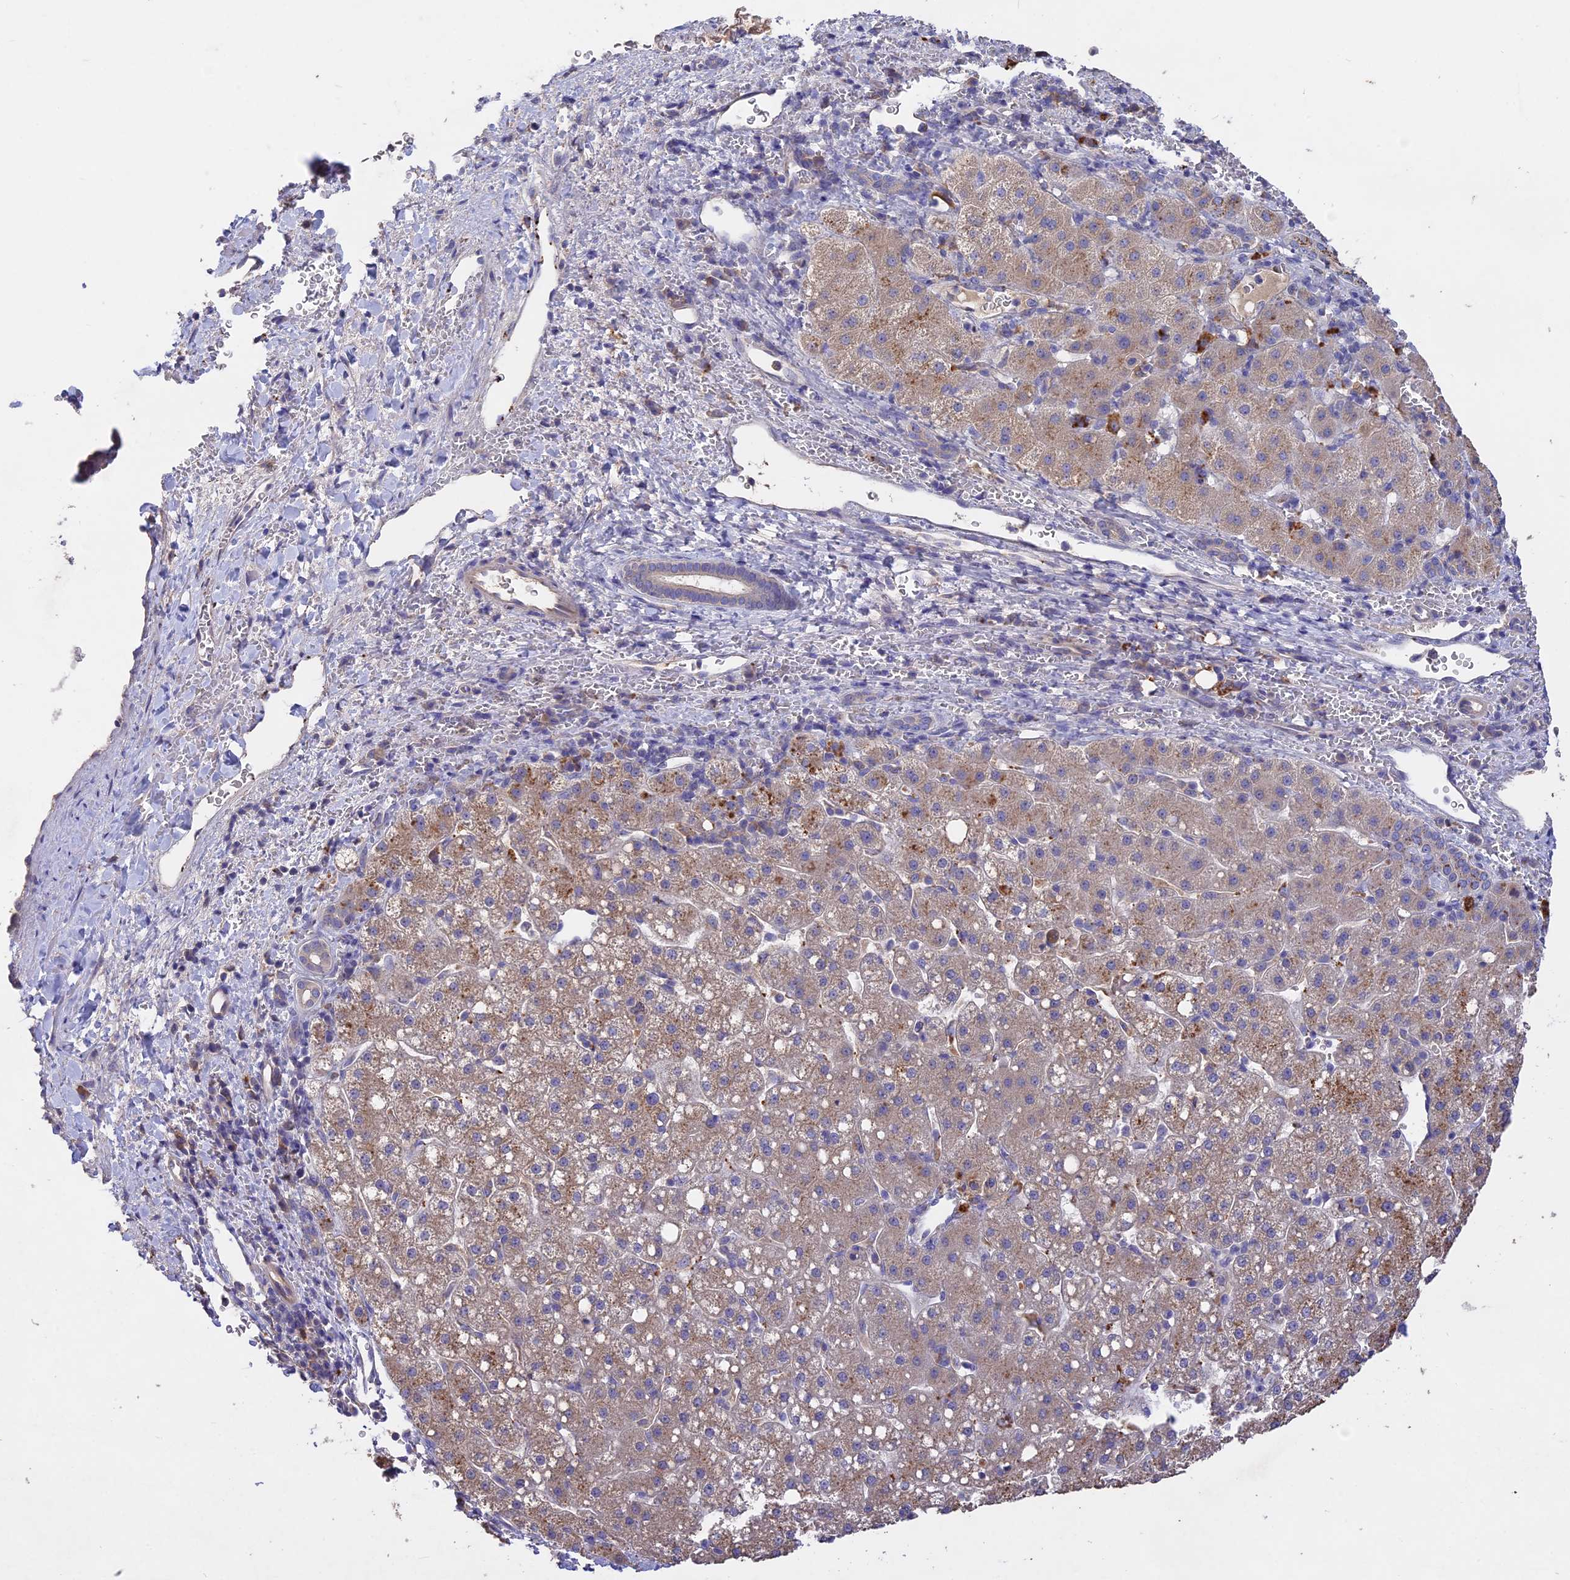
{"staining": {"intensity": "moderate", "quantity": ">75%", "location": "cytoplasmic/membranous"}, "tissue": "liver cancer", "cell_type": "Tumor cells", "image_type": "cancer", "snomed": [{"axis": "morphology", "description": "Carcinoma, Hepatocellular, NOS"}, {"axis": "topography", "description": "Liver"}], "caption": "Liver cancer was stained to show a protein in brown. There is medium levels of moderate cytoplasmic/membranous staining in approximately >75% of tumor cells. The staining is performed using DAB brown chromogen to label protein expression. The nuclei are counter-stained blue using hematoxylin.", "gene": "SLC26A4", "patient": {"sex": "male", "age": 57}}